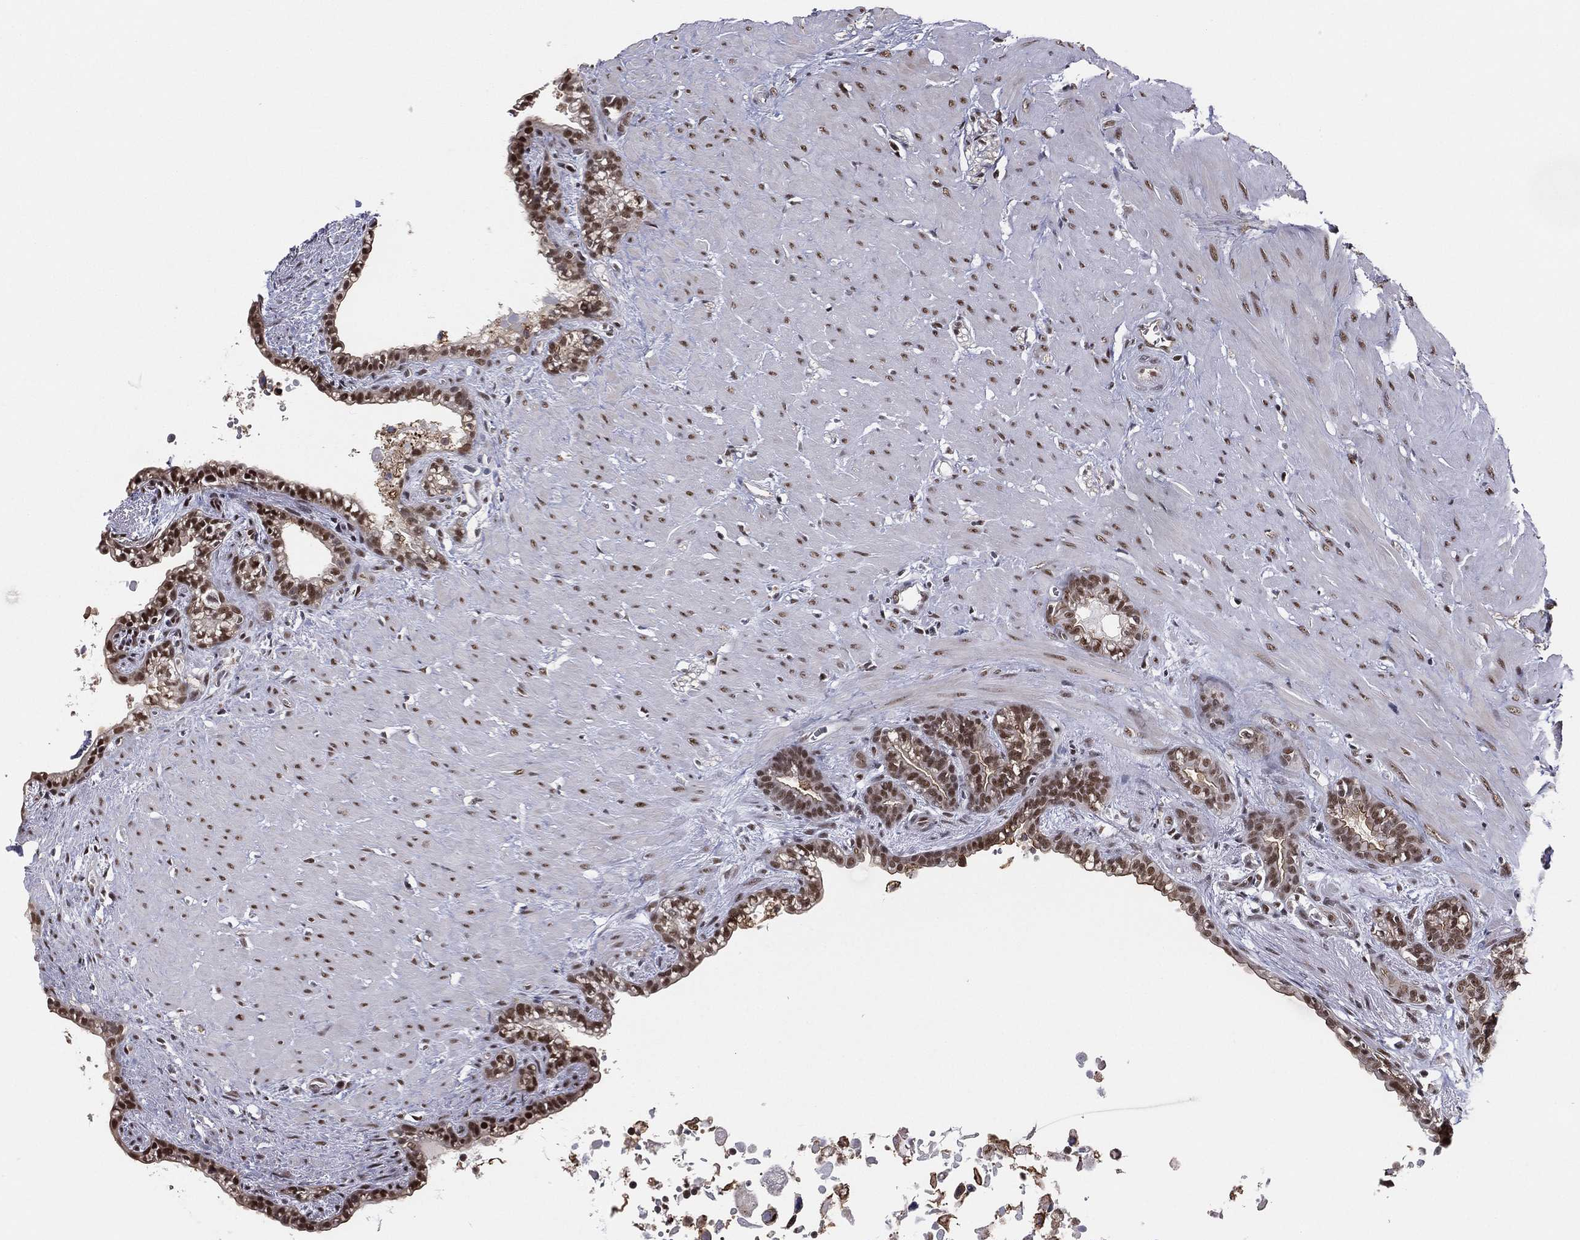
{"staining": {"intensity": "strong", "quantity": ">75%", "location": "nuclear"}, "tissue": "seminal vesicle", "cell_type": "Glandular cells", "image_type": "normal", "snomed": [{"axis": "morphology", "description": "Normal tissue, NOS"}, {"axis": "morphology", "description": "Urothelial carcinoma, NOS"}, {"axis": "topography", "description": "Urinary bladder"}, {"axis": "topography", "description": "Seminal veicle"}], "caption": "Benign seminal vesicle was stained to show a protein in brown. There is high levels of strong nuclear staining in approximately >75% of glandular cells. The protein is stained brown, and the nuclei are stained in blue (DAB (3,3'-diaminobenzidine) IHC with brightfield microscopy, high magnification).", "gene": "GPALPP1", "patient": {"sex": "male", "age": 76}}